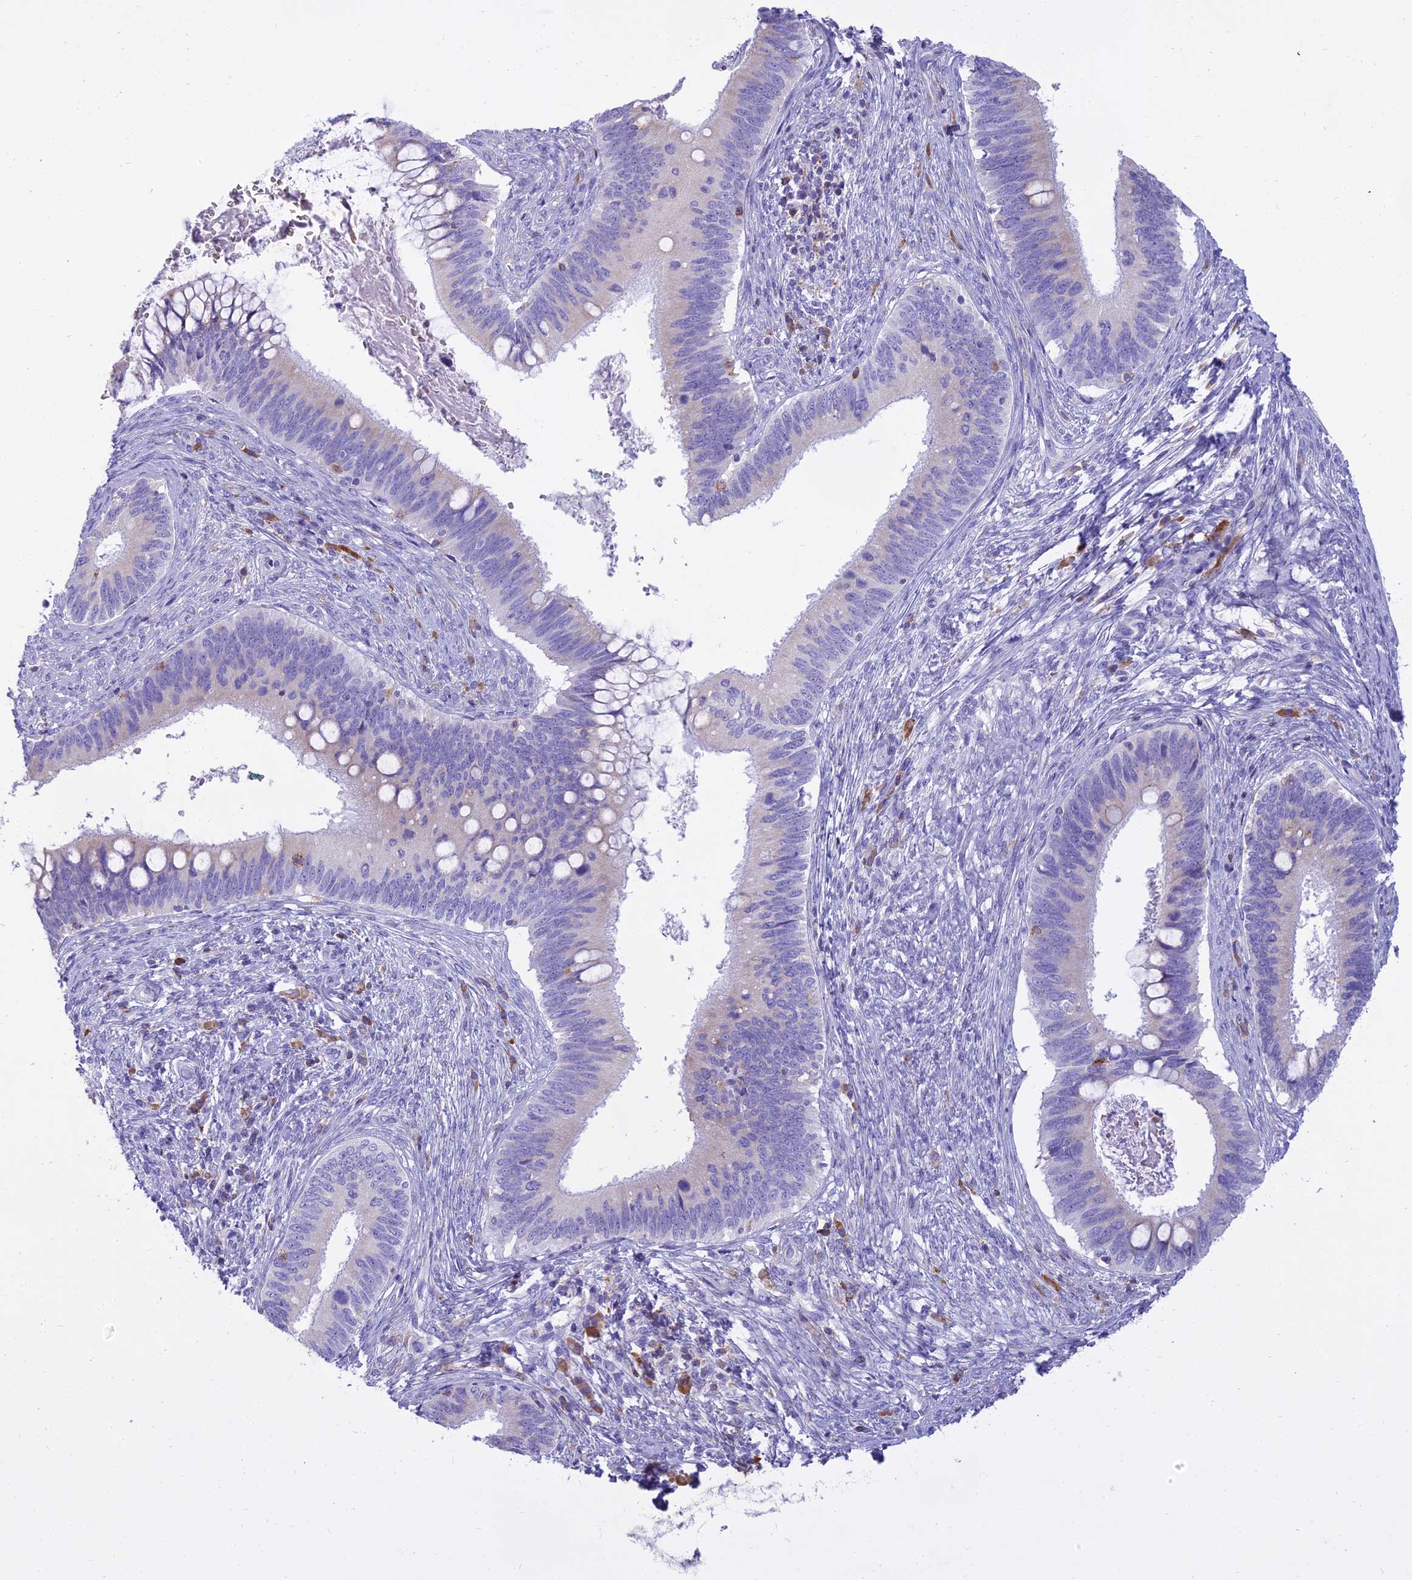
{"staining": {"intensity": "negative", "quantity": "none", "location": "none"}, "tissue": "cervical cancer", "cell_type": "Tumor cells", "image_type": "cancer", "snomed": [{"axis": "morphology", "description": "Adenocarcinoma, NOS"}, {"axis": "topography", "description": "Cervix"}], "caption": "This is an immunohistochemistry photomicrograph of human cervical cancer (adenocarcinoma). There is no positivity in tumor cells.", "gene": "CD5", "patient": {"sex": "female", "age": 42}}